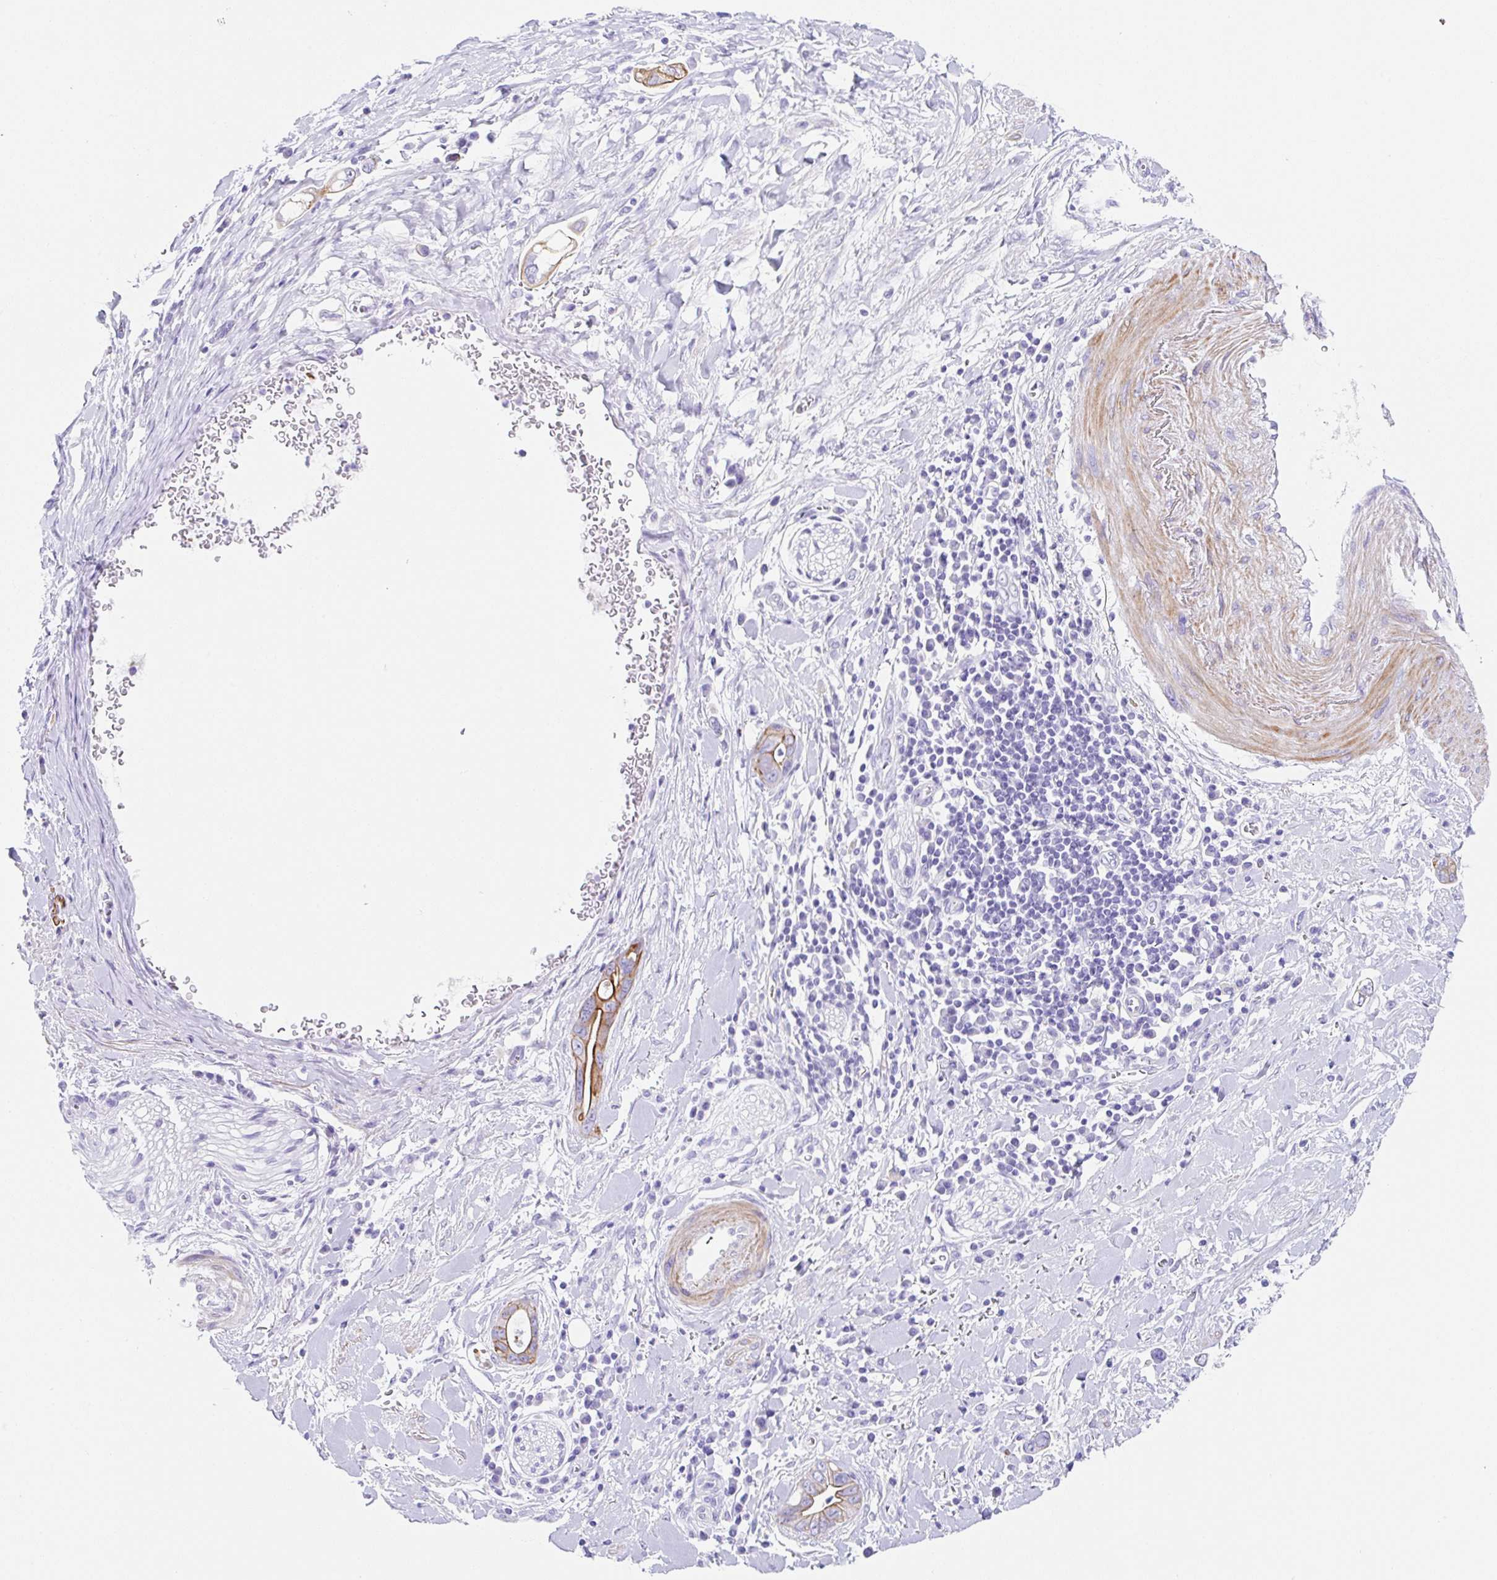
{"staining": {"intensity": "strong", "quantity": ">75%", "location": "cytoplasmic/membranous"}, "tissue": "pancreatic cancer", "cell_type": "Tumor cells", "image_type": "cancer", "snomed": [{"axis": "morphology", "description": "Adenocarcinoma, NOS"}, {"axis": "topography", "description": "Pancreas"}], "caption": "A high-resolution micrograph shows IHC staining of pancreatic cancer (adenocarcinoma), which displays strong cytoplasmic/membranous positivity in approximately >75% of tumor cells.", "gene": "CLDND2", "patient": {"sex": "male", "age": 75}}